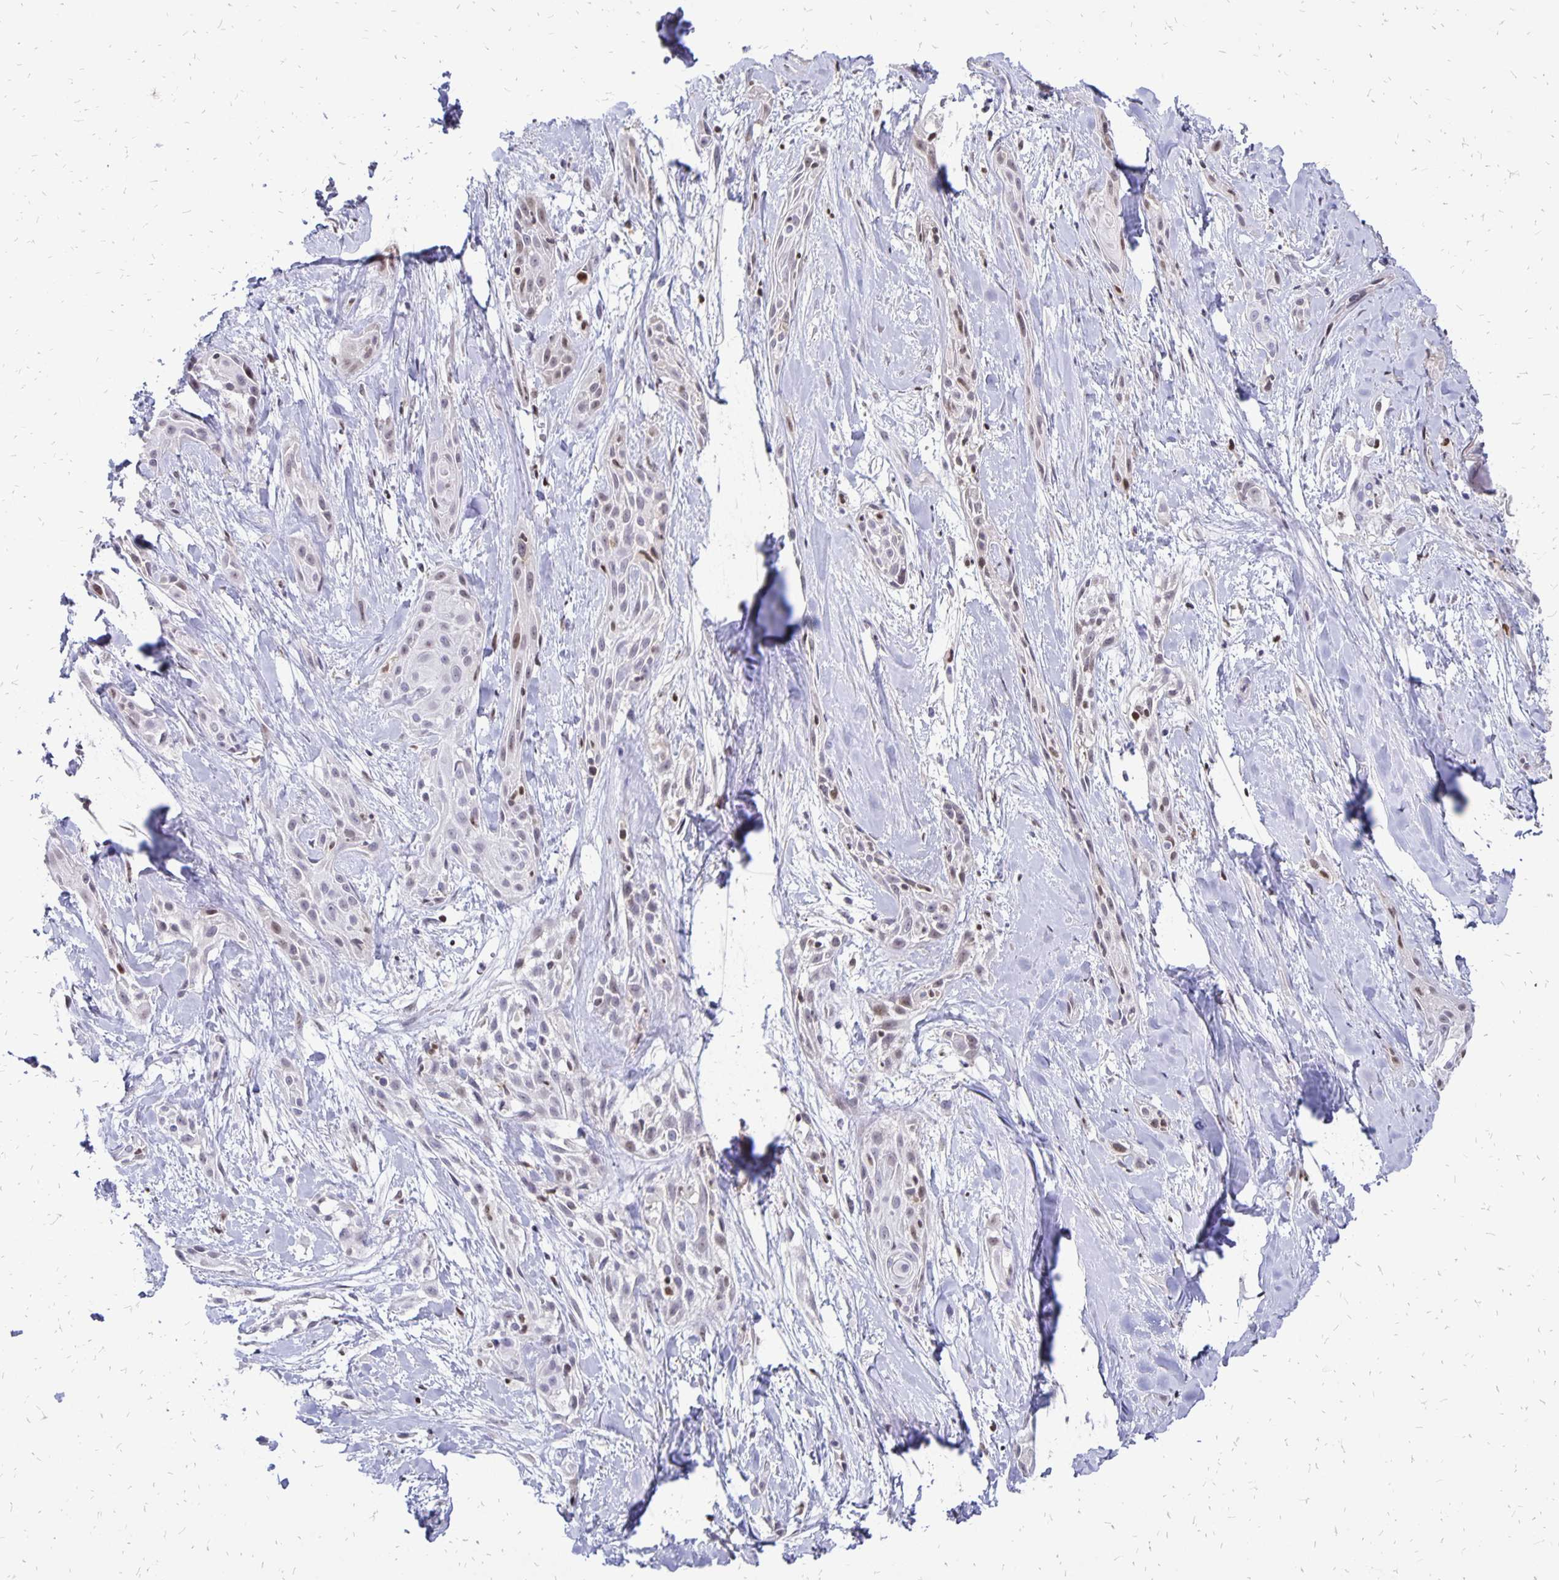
{"staining": {"intensity": "weak", "quantity": "<25%", "location": "nuclear"}, "tissue": "skin cancer", "cell_type": "Tumor cells", "image_type": "cancer", "snomed": [{"axis": "morphology", "description": "Squamous cell carcinoma, NOS"}, {"axis": "topography", "description": "Skin"}, {"axis": "topography", "description": "Anal"}], "caption": "Immunohistochemical staining of skin cancer (squamous cell carcinoma) reveals no significant positivity in tumor cells.", "gene": "DCK", "patient": {"sex": "male", "age": 64}}